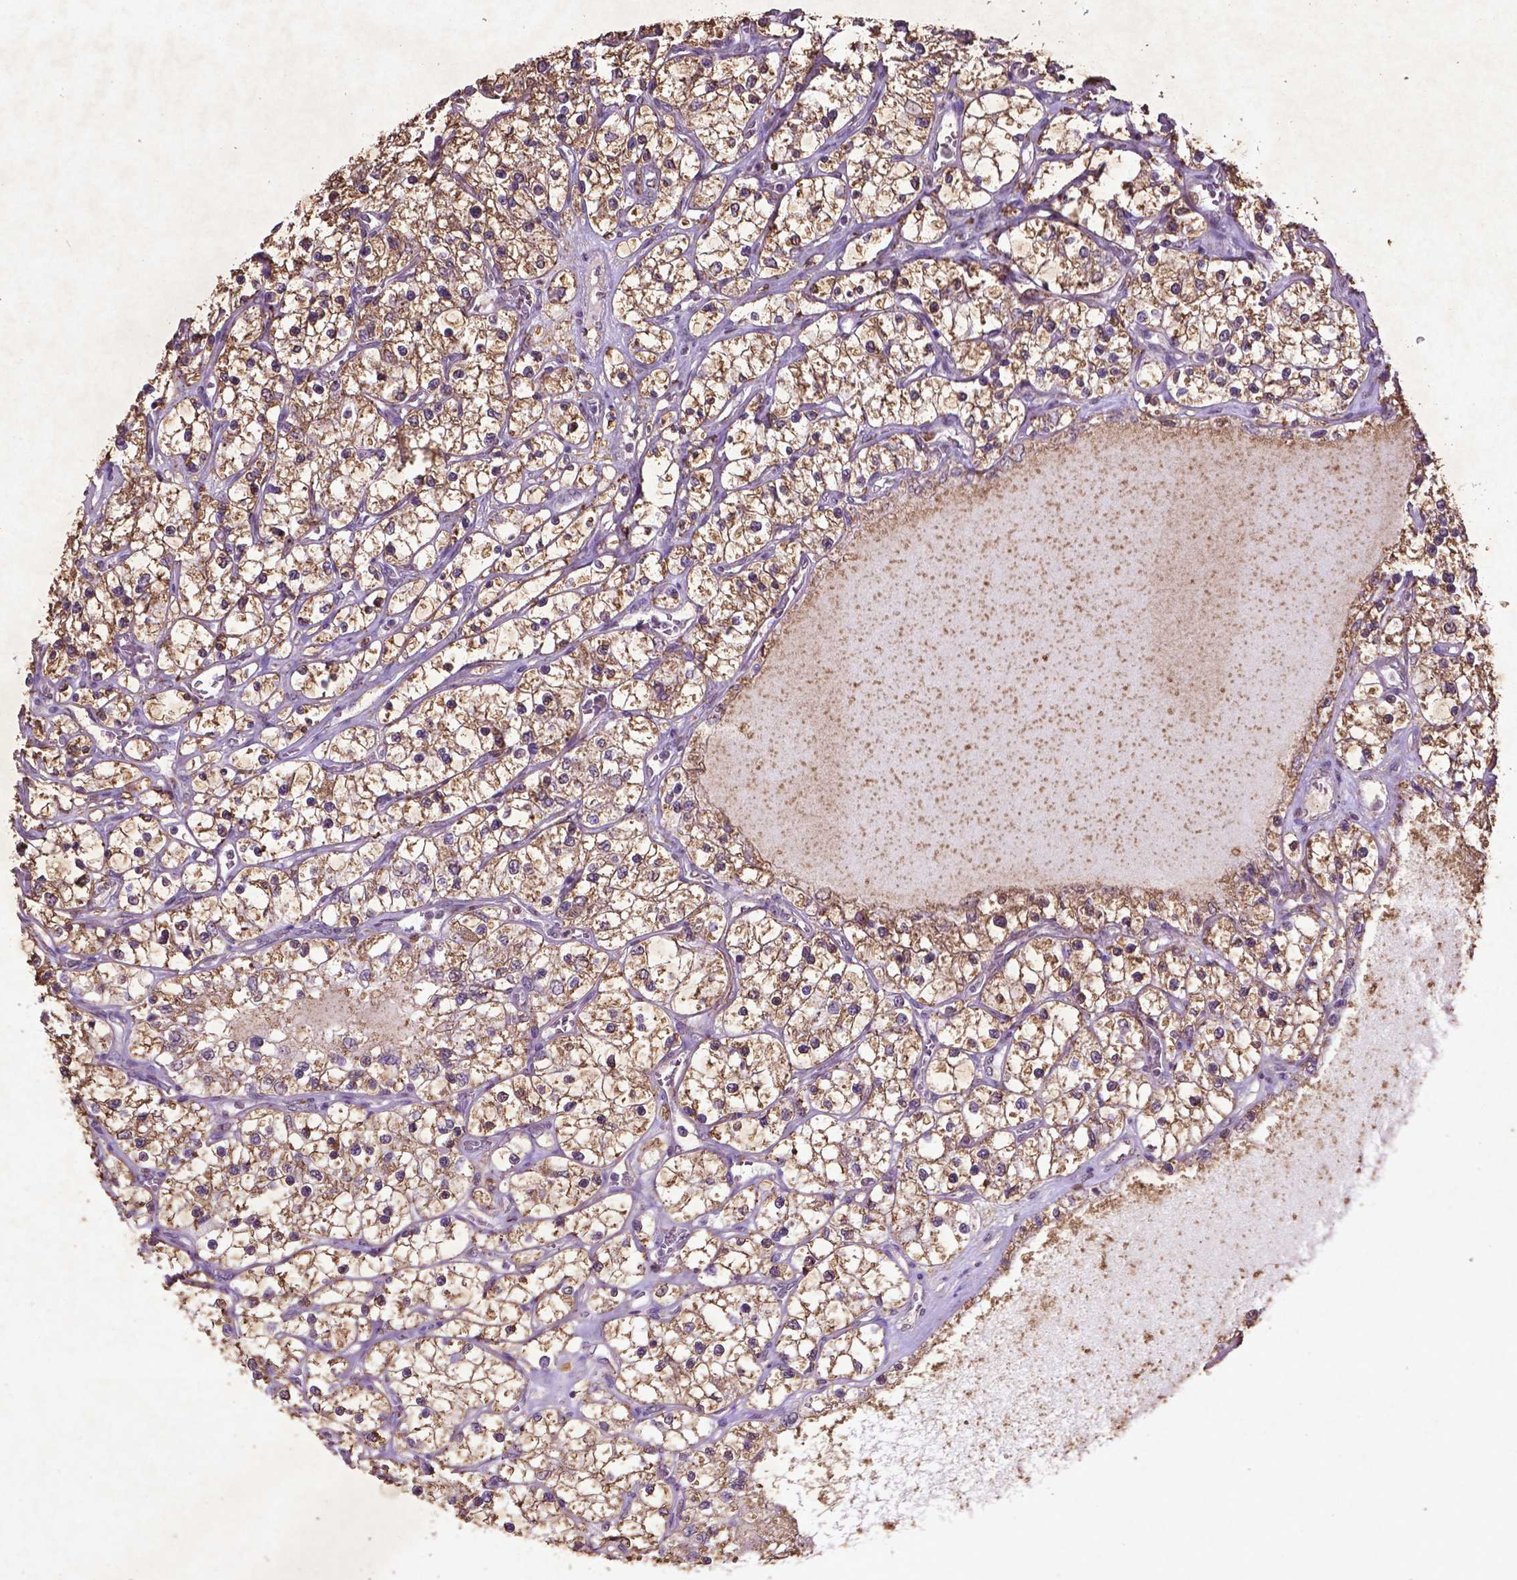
{"staining": {"intensity": "moderate", "quantity": ">75%", "location": "cytoplasmic/membranous"}, "tissue": "renal cancer", "cell_type": "Tumor cells", "image_type": "cancer", "snomed": [{"axis": "morphology", "description": "Adenocarcinoma, NOS"}, {"axis": "topography", "description": "Kidney"}], "caption": "A photomicrograph of renal adenocarcinoma stained for a protein displays moderate cytoplasmic/membranous brown staining in tumor cells. (brown staining indicates protein expression, while blue staining denotes nuclei).", "gene": "MTOR", "patient": {"sex": "female", "age": 69}}